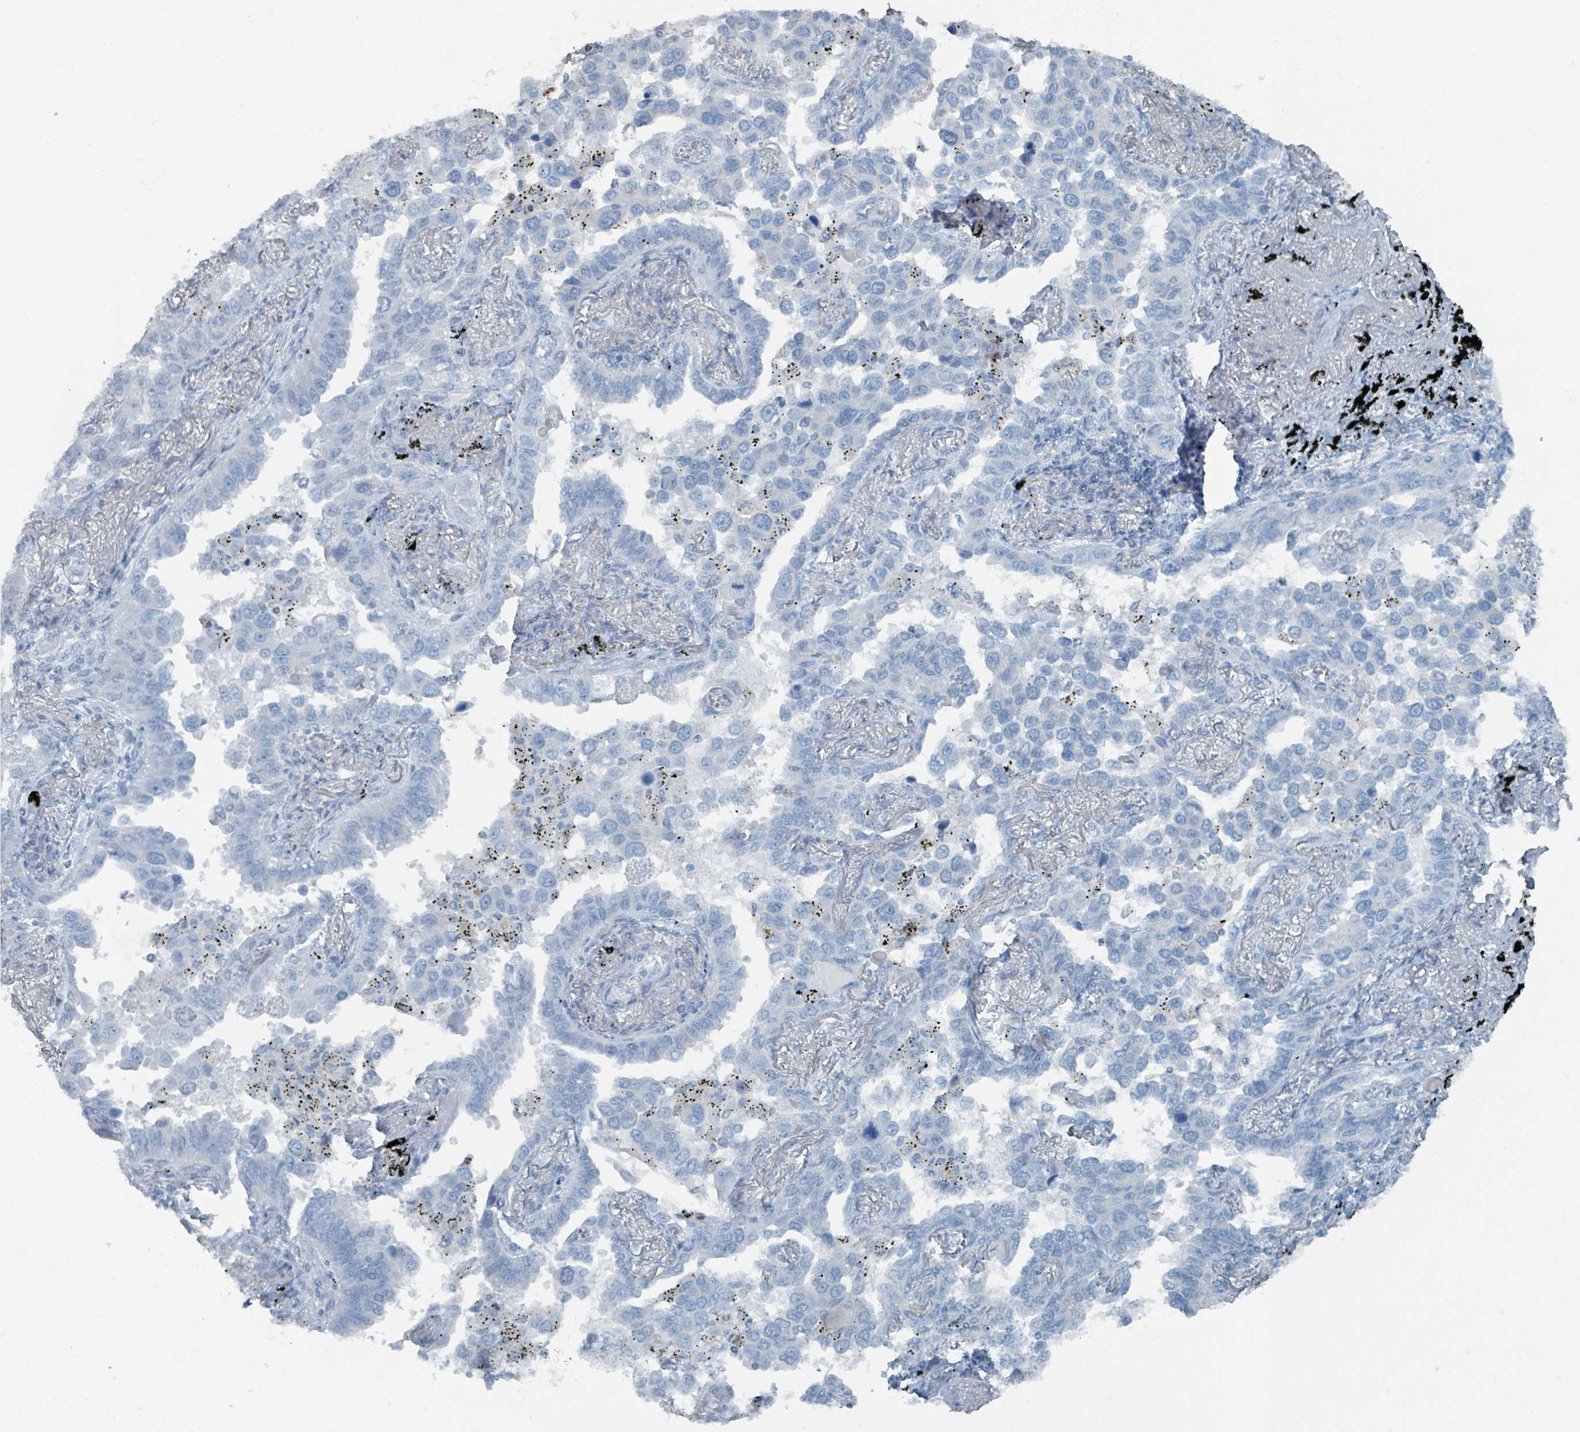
{"staining": {"intensity": "negative", "quantity": "none", "location": "none"}, "tissue": "lung cancer", "cell_type": "Tumor cells", "image_type": "cancer", "snomed": [{"axis": "morphology", "description": "Adenocarcinoma, NOS"}, {"axis": "topography", "description": "Lung"}], "caption": "Tumor cells show no significant positivity in lung adenocarcinoma. The staining was performed using DAB (3,3'-diaminobenzidine) to visualize the protein expression in brown, while the nuclei were stained in blue with hematoxylin (Magnification: 20x).", "gene": "GAMT", "patient": {"sex": "male", "age": 67}}